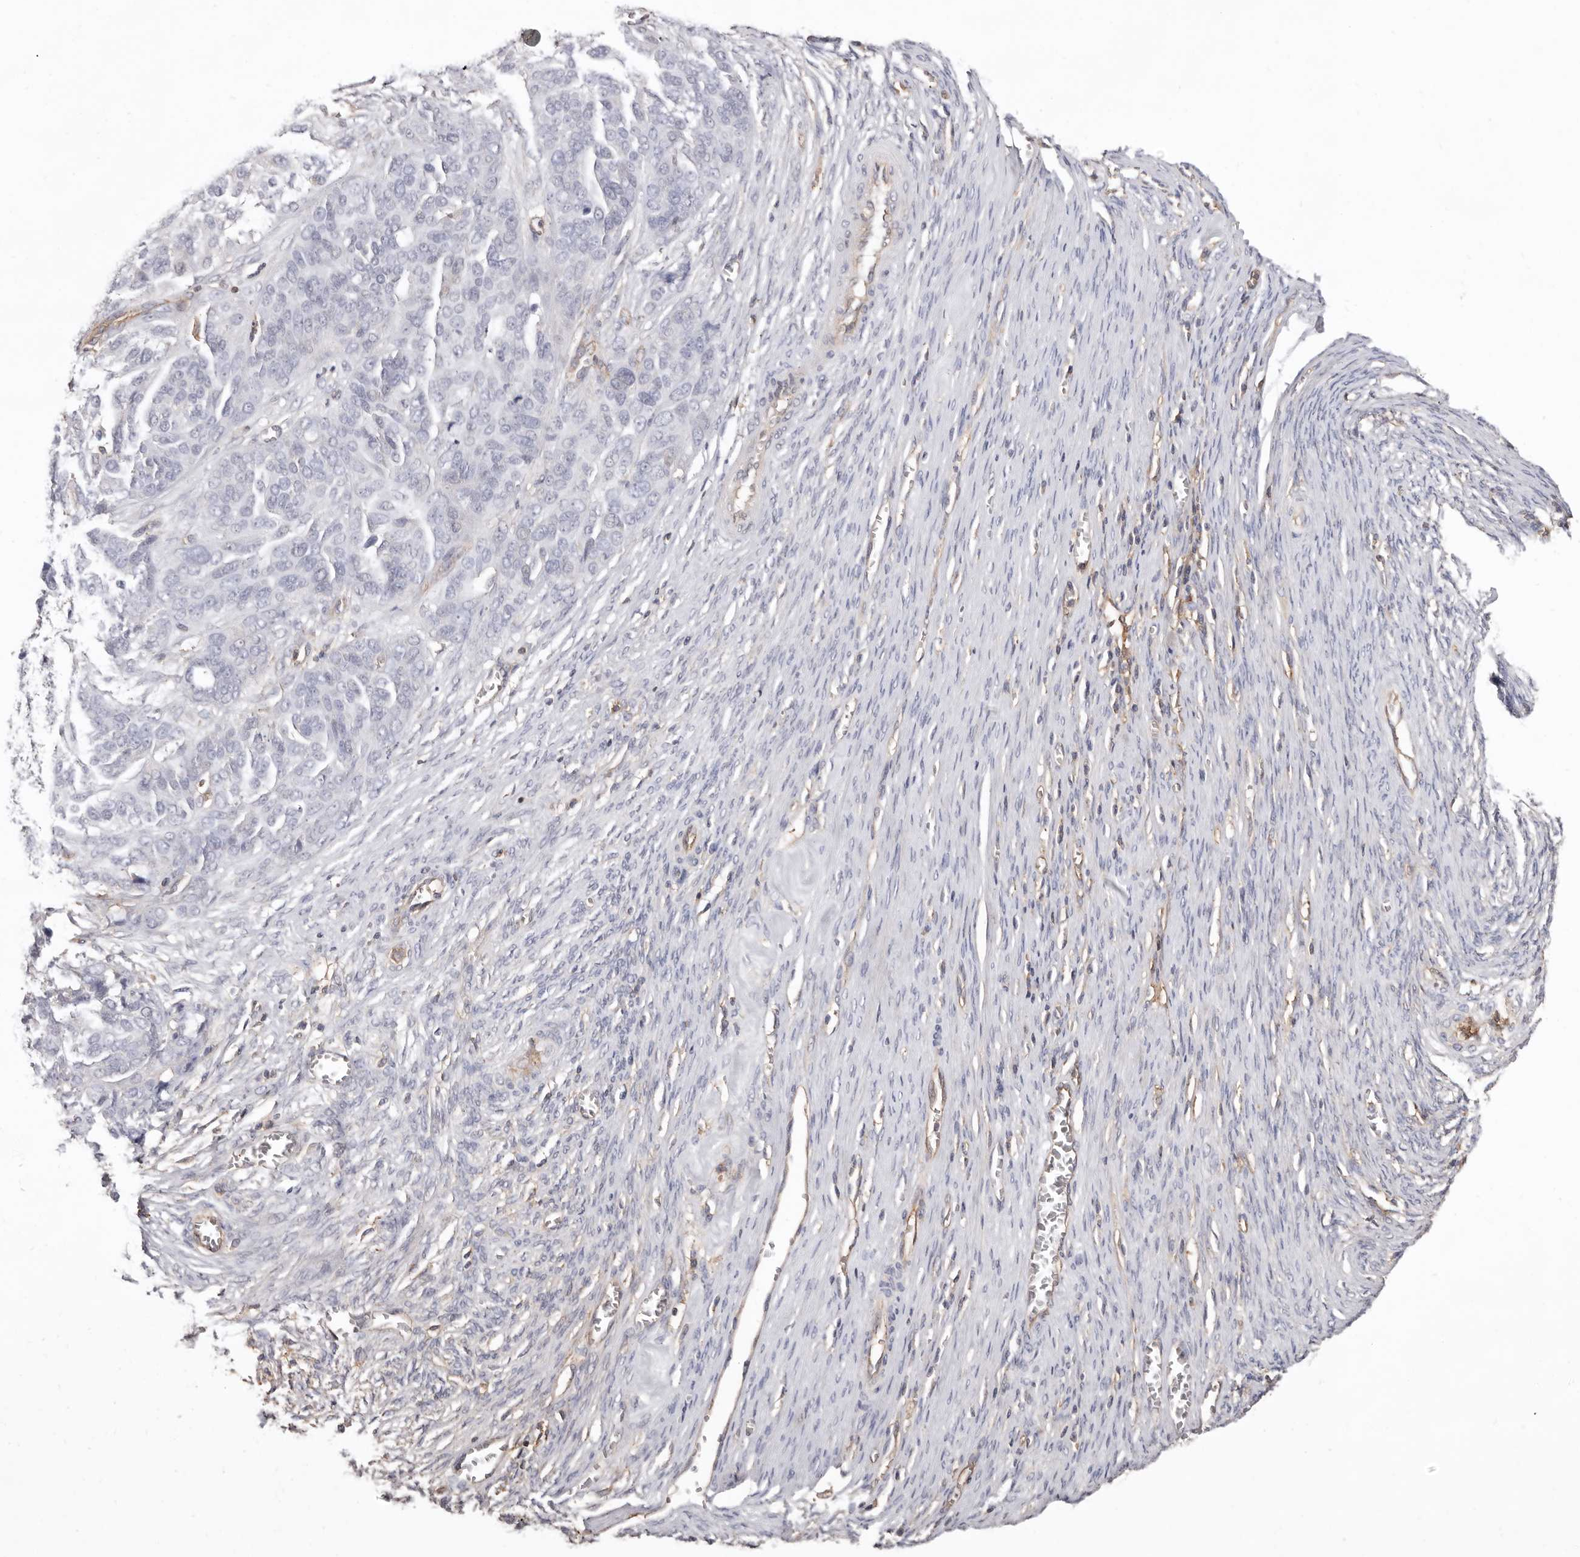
{"staining": {"intensity": "negative", "quantity": "none", "location": "none"}, "tissue": "ovarian cancer", "cell_type": "Tumor cells", "image_type": "cancer", "snomed": [{"axis": "morphology", "description": "Cystadenocarcinoma, serous, NOS"}, {"axis": "topography", "description": "Ovary"}], "caption": "Human ovarian cancer stained for a protein using IHC displays no staining in tumor cells.", "gene": "MMACHC", "patient": {"sex": "female", "age": 44}}